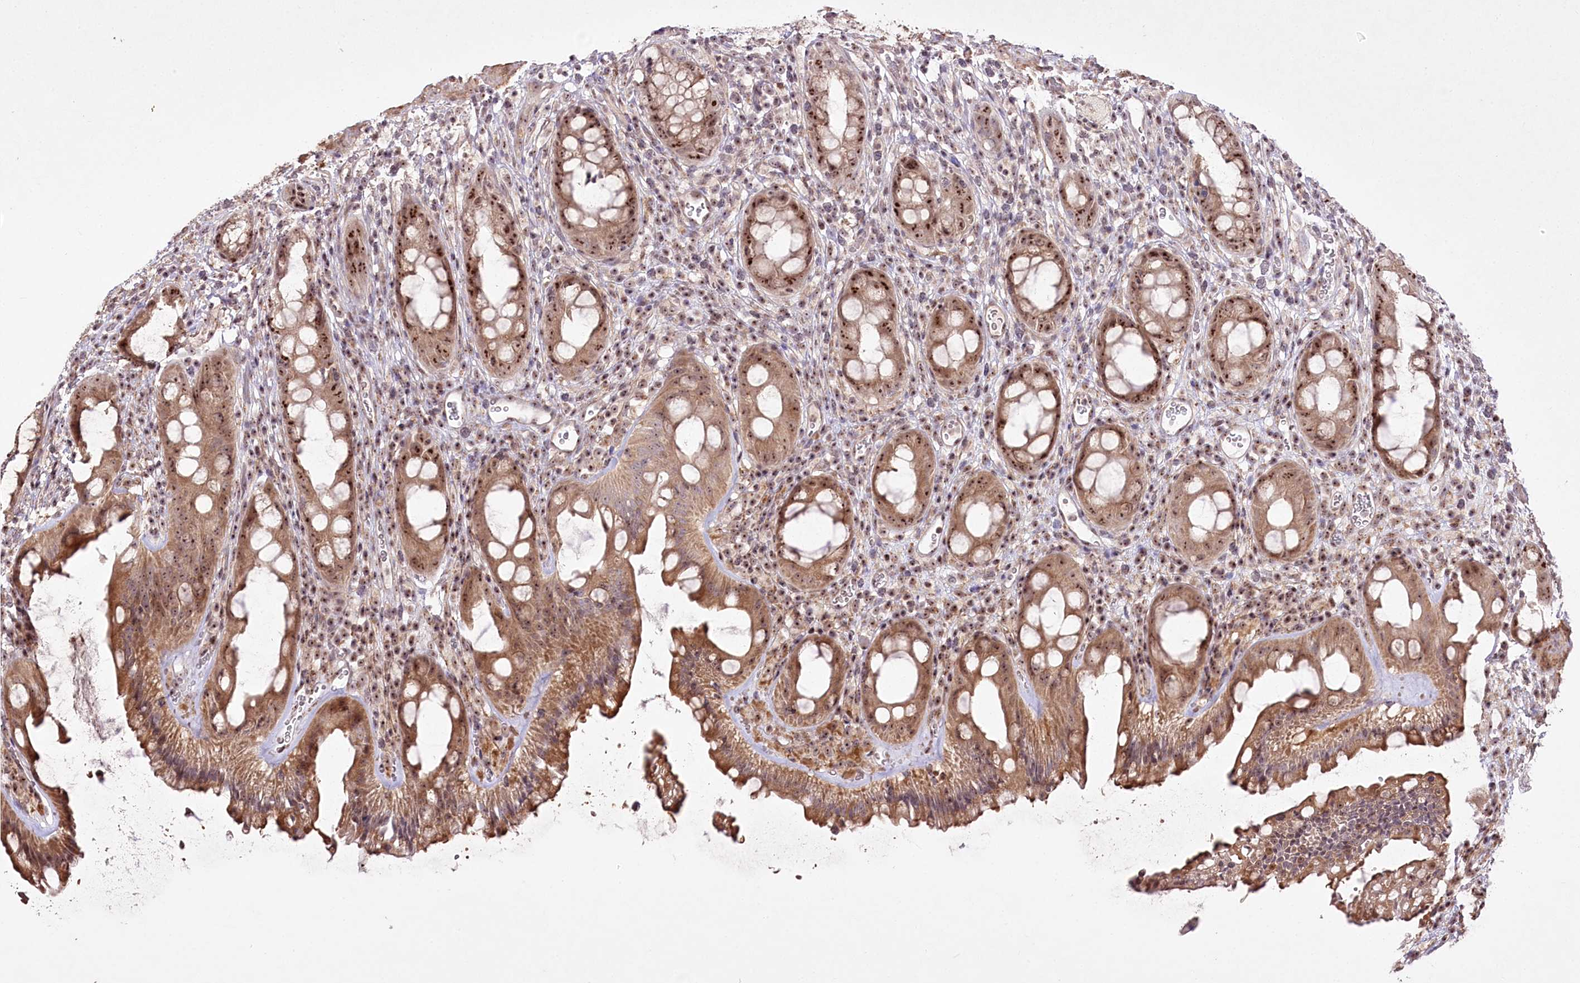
{"staining": {"intensity": "moderate", "quantity": ">75%", "location": "cytoplasmic/membranous,nuclear"}, "tissue": "rectum", "cell_type": "Glandular cells", "image_type": "normal", "snomed": [{"axis": "morphology", "description": "Normal tissue, NOS"}, {"axis": "topography", "description": "Rectum"}], "caption": "Rectum stained with immunohistochemistry (IHC) displays moderate cytoplasmic/membranous,nuclear expression in approximately >75% of glandular cells. The protein is shown in brown color, while the nuclei are stained blue.", "gene": "CCDC59", "patient": {"sex": "female", "age": 57}}